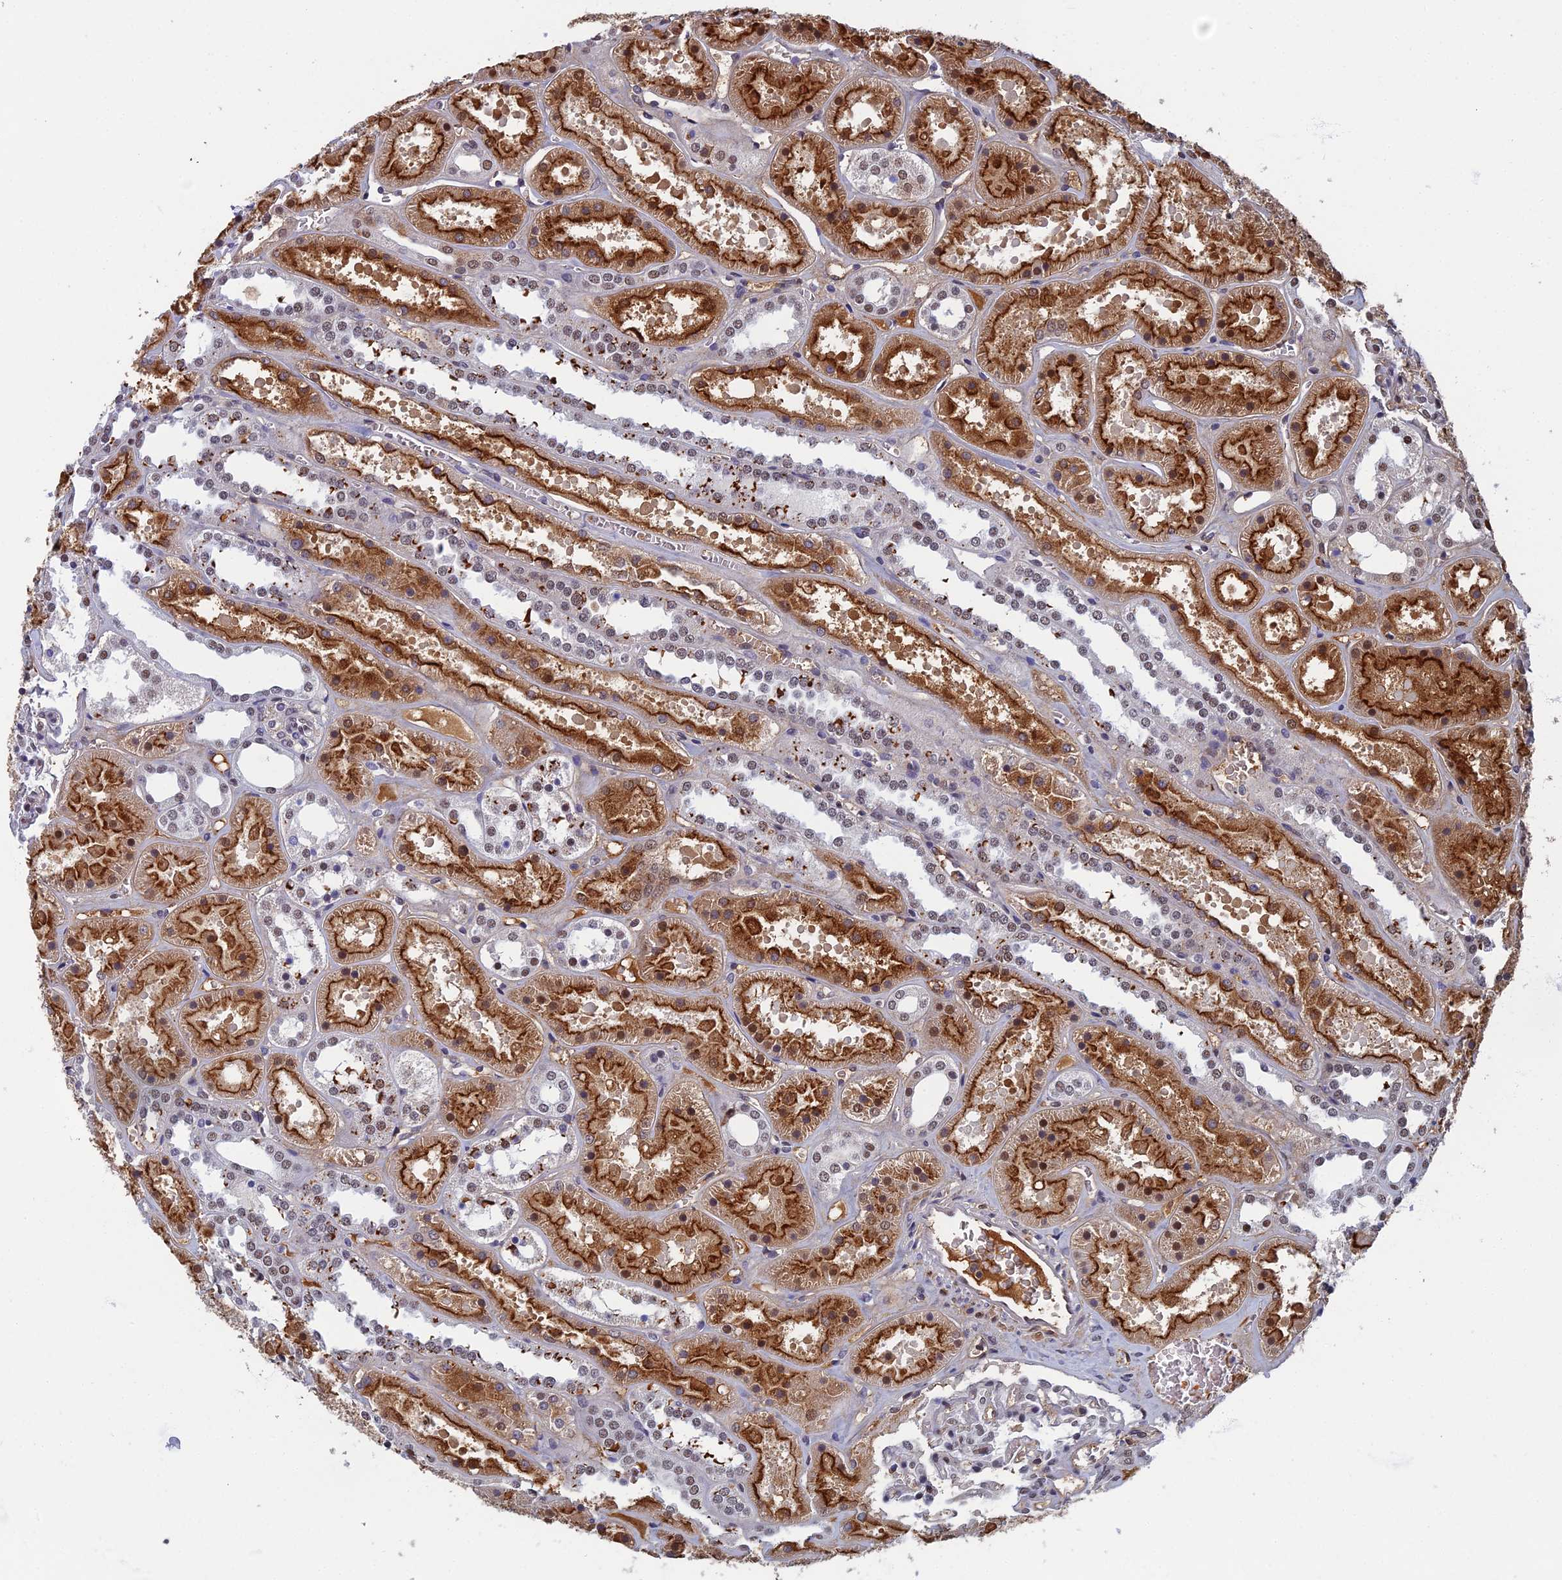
{"staining": {"intensity": "negative", "quantity": "none", "location": "none"}, "tissue": "kidney", "cell_type": "Cells in glomeruli", "image_type": "normal", "snomed": [{"axis": "morphology", "description": "Normal tissue, NOS"}, {"axis": "topography", "description": "Kidney"}], "caption": "Photomicrograph shows no significant protein expression in cells in glomeruli of unremarkable kidney. The staining is performed using DAB (3,3'-diaminobenzidine) brown chromogen with nuclei counter-stained in using hematoxylin.", "gene": "TAF13", "patient": {"sex": "female", "age": 41}}